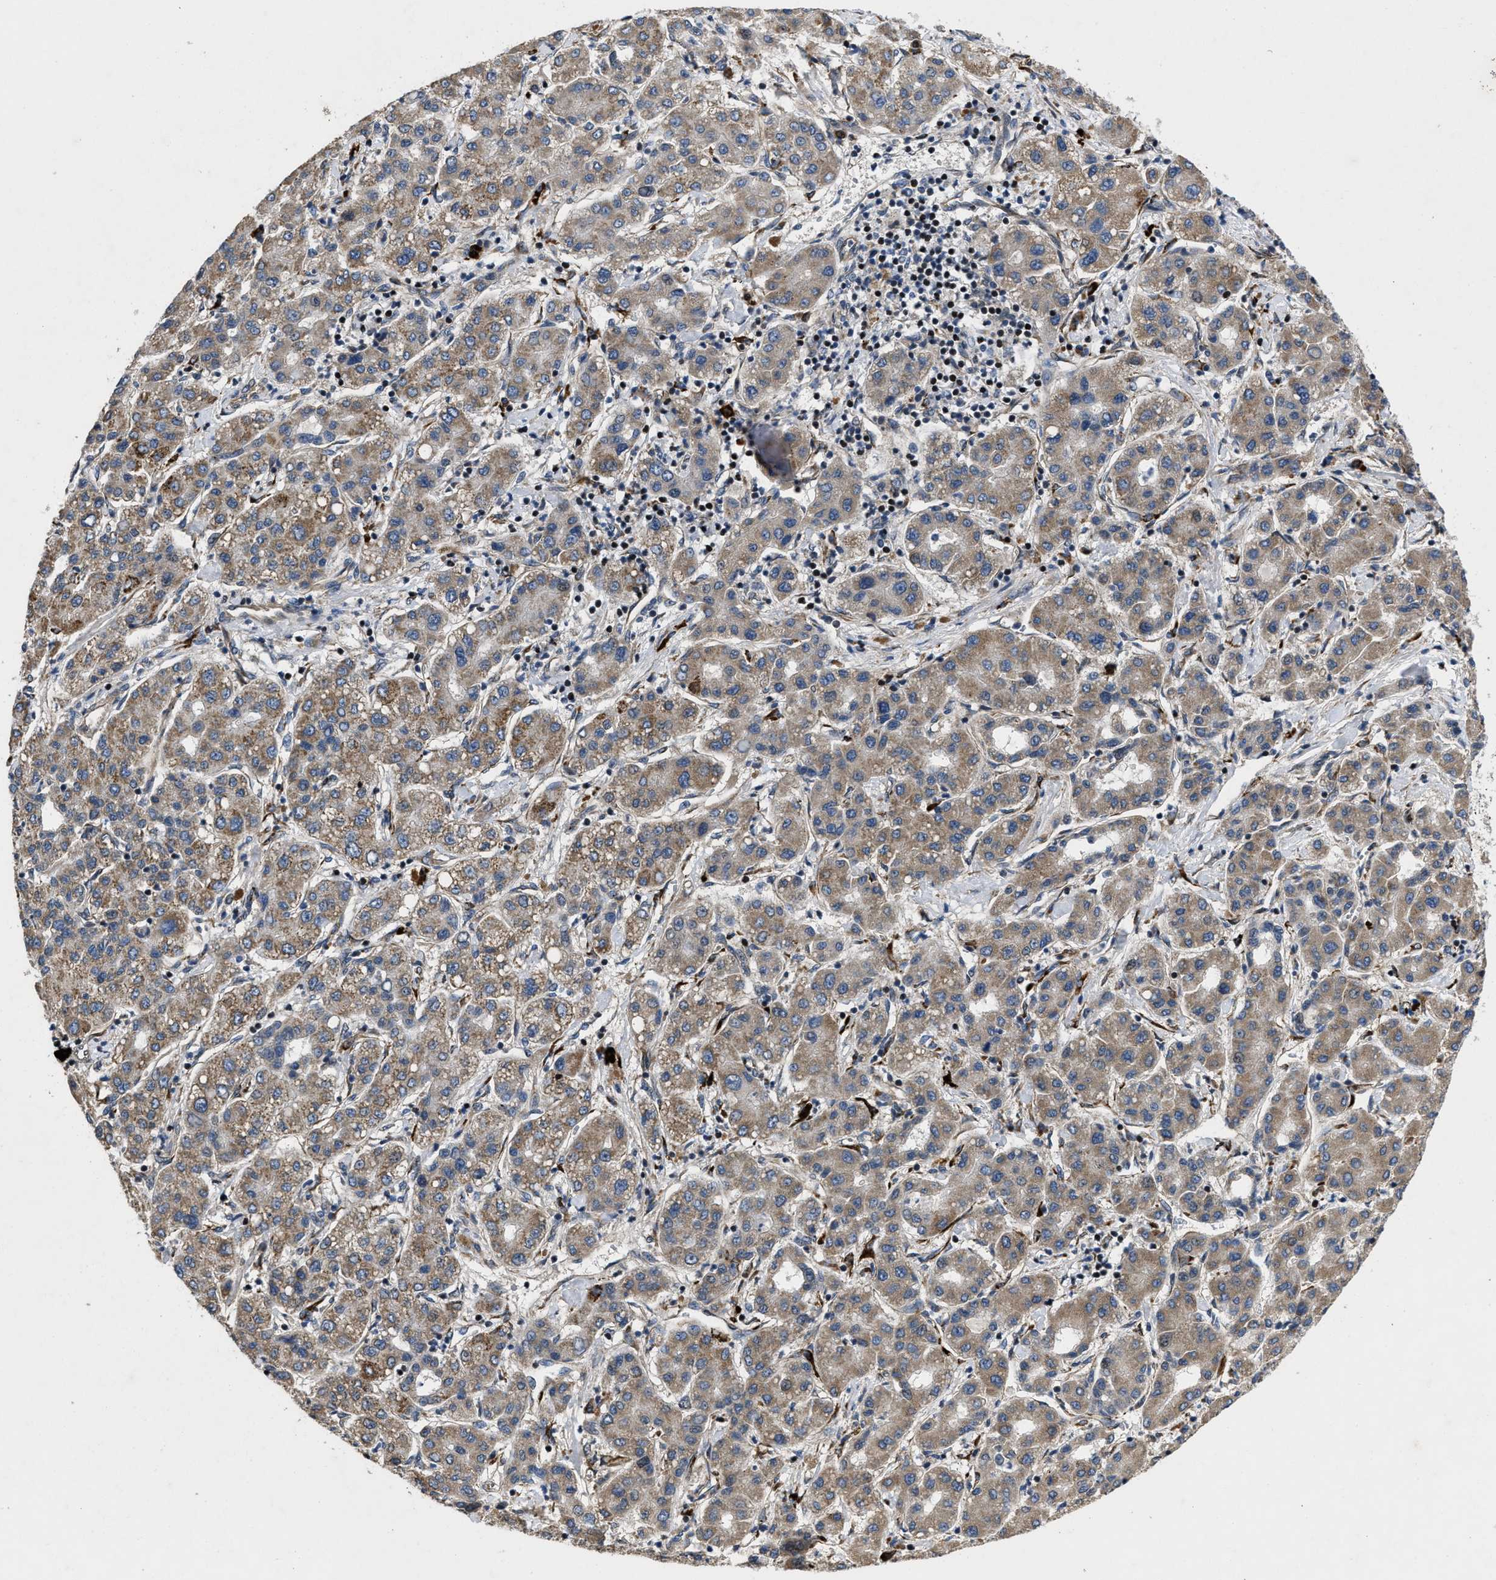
{"staining": {"intensity": "moderate", "quantity": "25%-75%", "location": "cytoplasmic/membranous"}, "tissue": "liver cancer", "cell_type": "Tumor cells", "image_type": "cancer", "snomed": [{"axis": "morphology", "description": "Carcinoma, Hepatocellular, NOS"}, {"axis": "topography", "description": "Liver"}], "caption": "DAB (3,3'-diaminobenzidine) immunohistochemical staining of human liver hepatocellular carcinoma exhibits moderate cytoplasmic/membranous protein positivity in about 25%-75% of tumor cells. (DAB IHC, brown staining for protein, blue staining for nuclei).", "gene": "HSPA12B", "patient": {"sex": "male", "age": 65}}